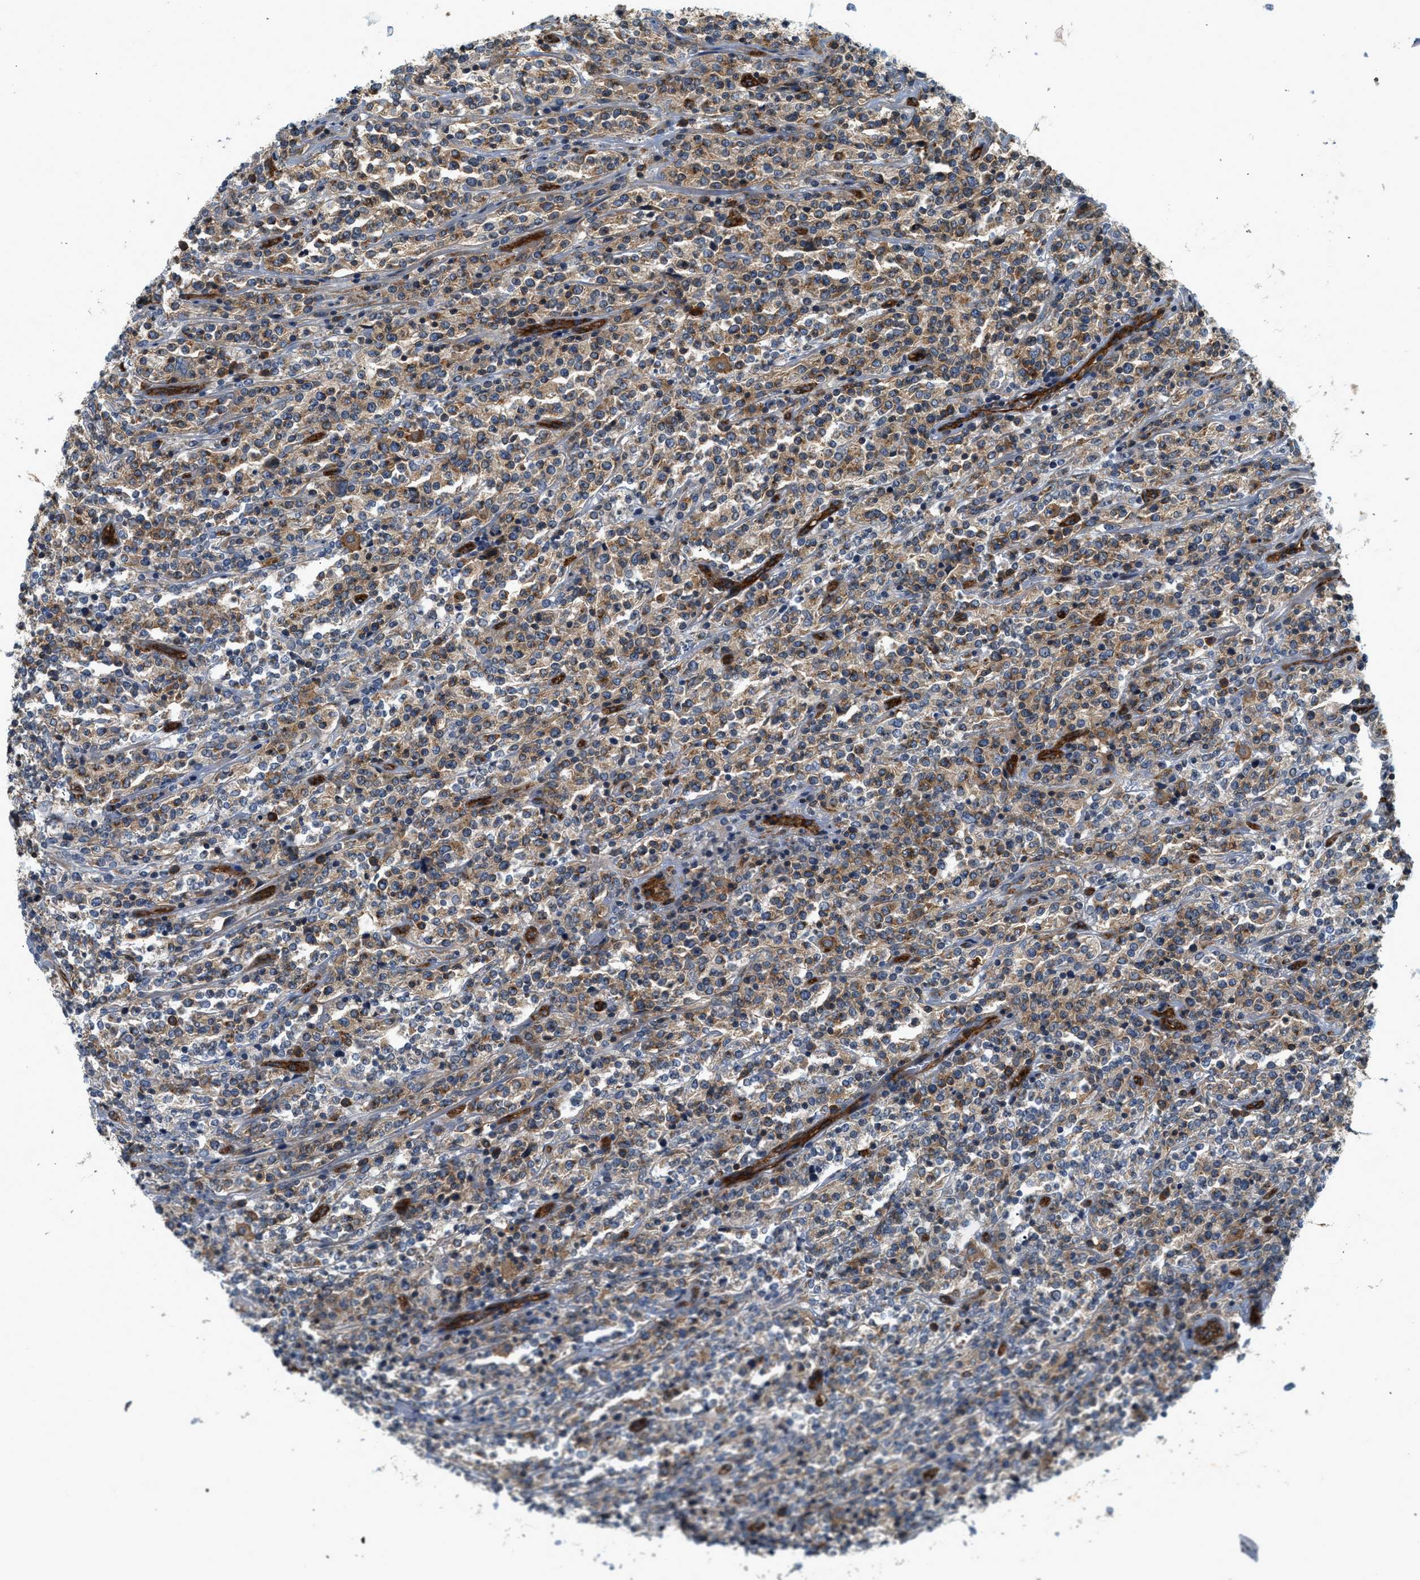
{"staining": {"intensity": "moderate", "quantity": "<25%", "location": "cytoplasmic/membranous"}, "tissue": "lymphoma", "cell_type": "Tumor cells", "image_type": "cancer", "snomed": [{"axis": "morphology", "description": "Malignant lymphoma, non-Hodgkin's type, High grade"}, {"axis": "topography", "description": "Soft tissue"}], "caption": "A brown stain highlights moderate cytoplasmic/membranous positivity of a protein in human malignant lymphoma, non-Hodgkin's type (high-grade) tumor cells.", "gene": "HIP1", "patient": {"sex": "male", "age": 18}}